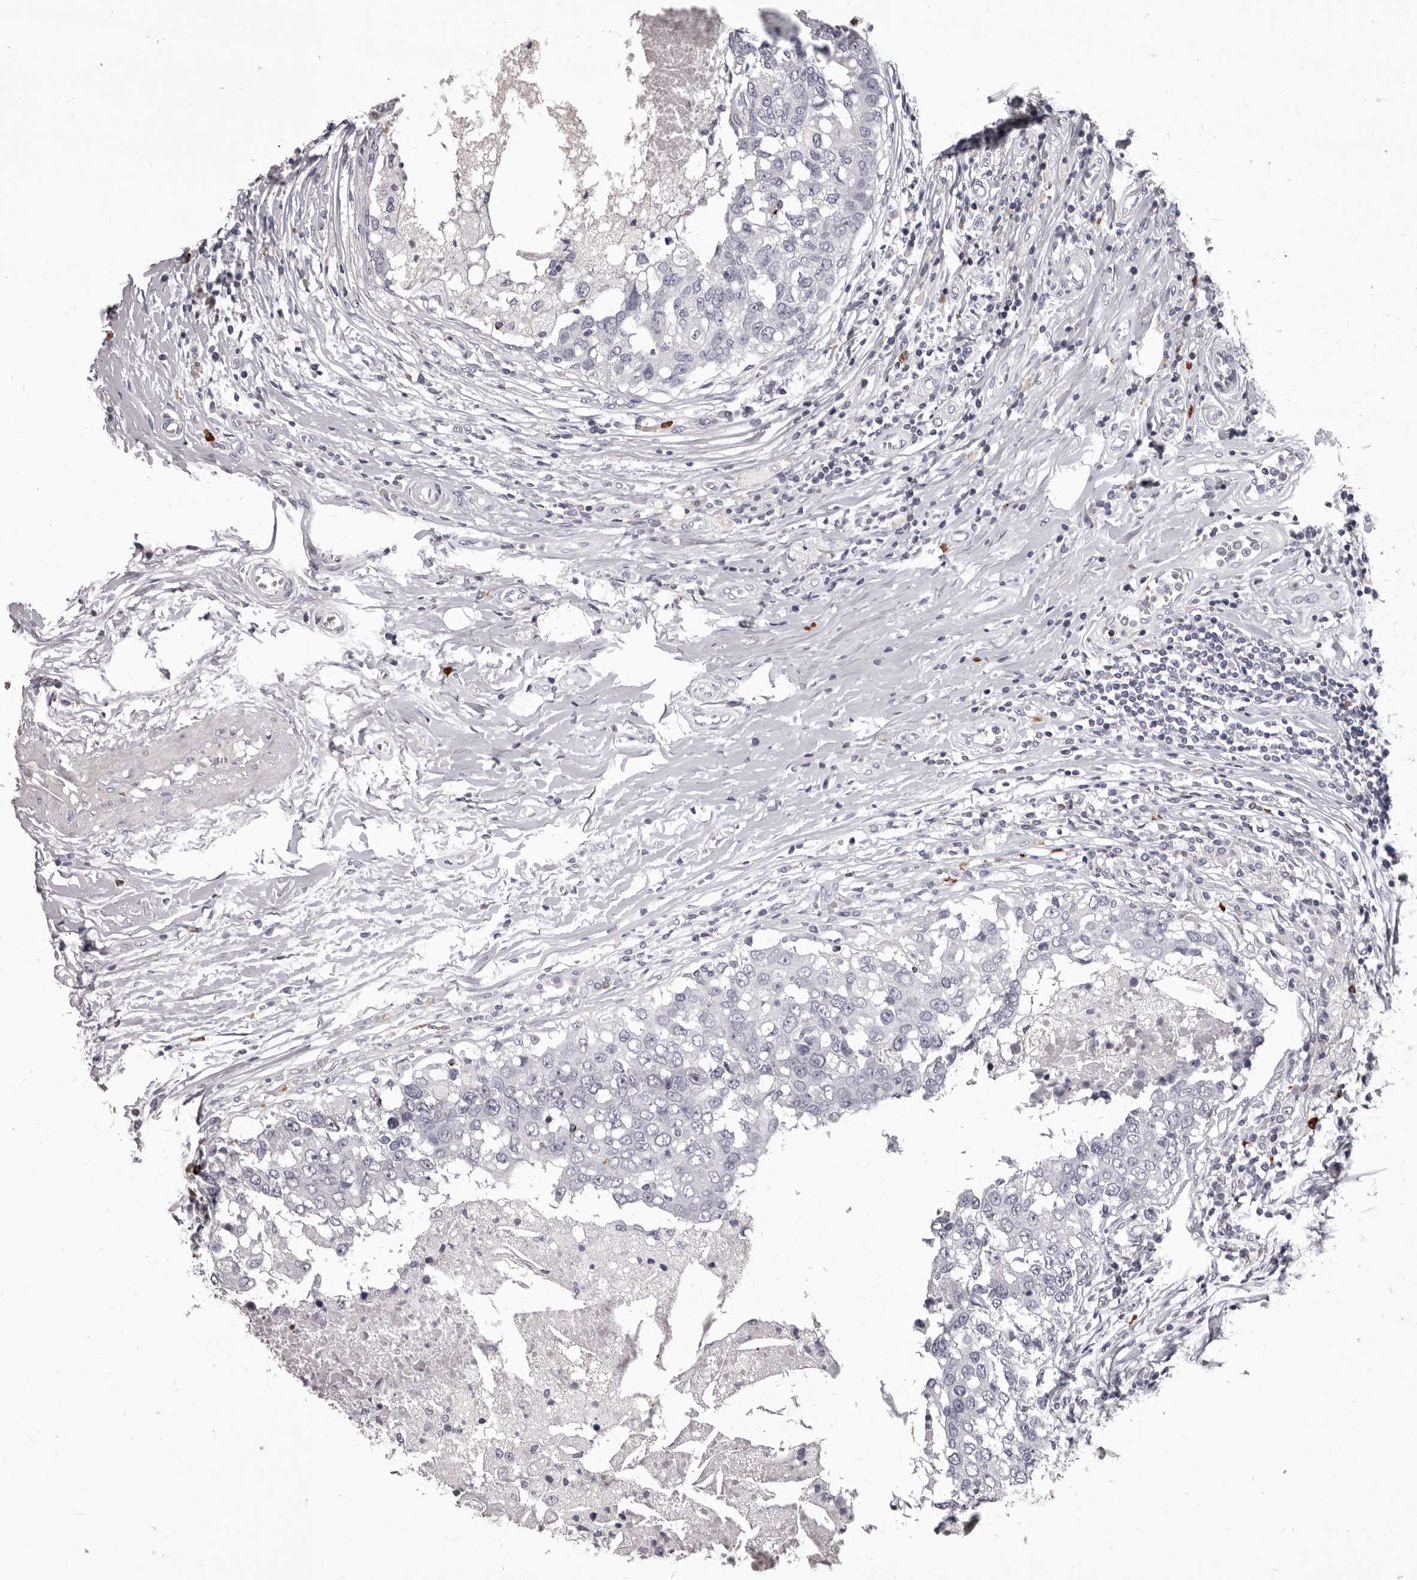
{"staining": {"intensity": "negative", "quantity": "none", "location": "none"}, "tissue": "breast cancer", "cell_type": "Tumor cells", "image_type": "cancer", "snomed": [{"axis": "morphology", "description": "Duct carcinoma"}, {"axis": "topography", "description": "Breast"}], "caption": "Photomicrograph shows no protein positivity in tumor cells of breast infiltrating ductal carcinoma tissue.", "gene": "GZMH", "patient": {"sex": "female", "age": 27}}